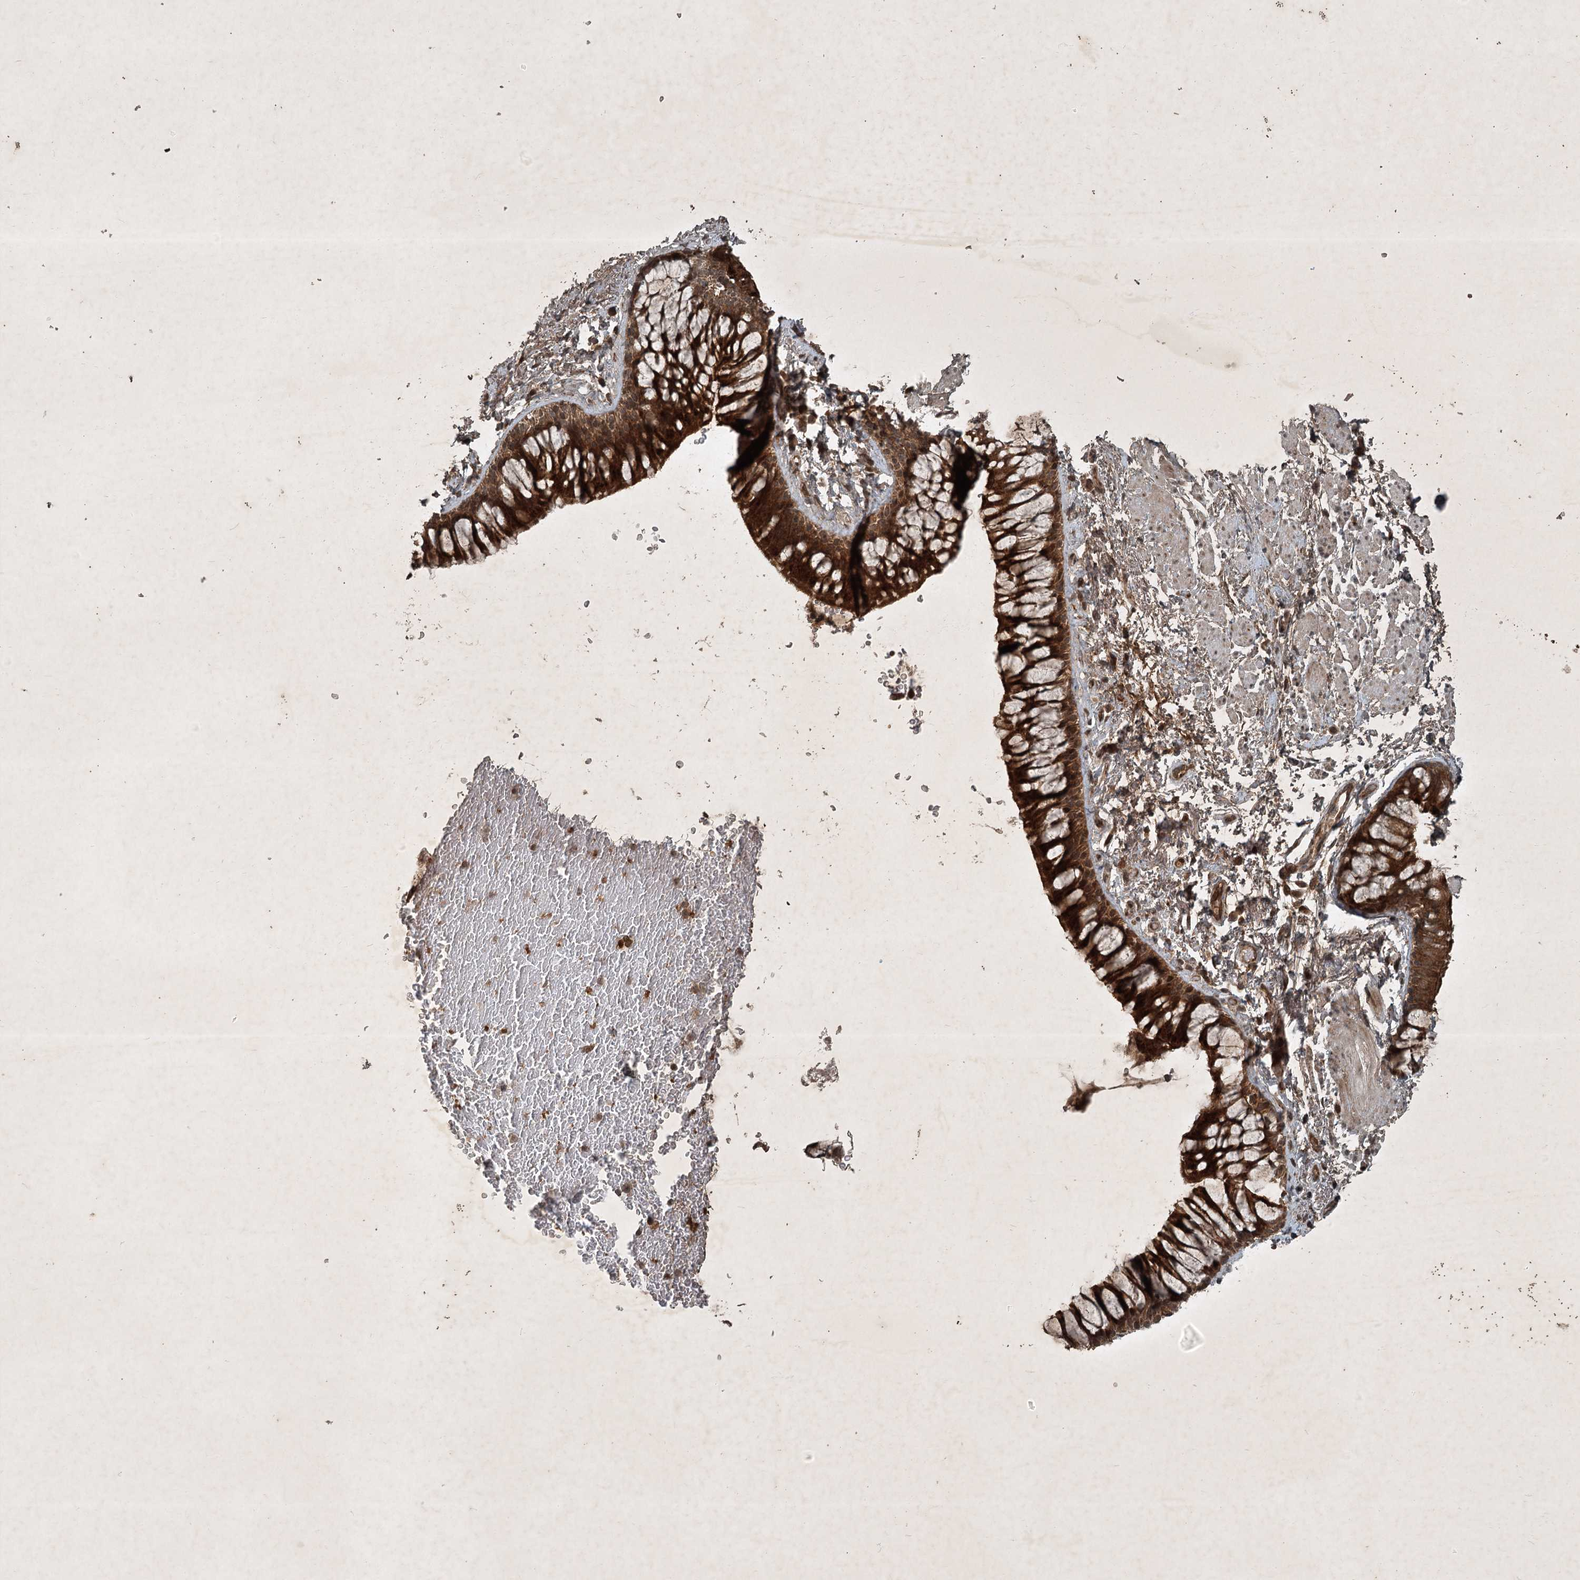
{"staining": {"intensity": "strong", "quantity": ">75%", "location": "cytoplasmic/membranous"}, "tissue": "bronchus", "cell_type": "Respiratory epithelial cells", "image_type": "normal", "snomed": [{"axis": "morphology", "description": "Normal tissue, NOS"}, {"axis": "topography", "description": "Cartilage tissue"}, {"axis": "topography", "description": "Bronchus"}], "caption": "The micrograph exhibits immunohistochemical staining of unremarkable bronchus. There is strong cytoplasmic/membranous expression is present in approximately >75% of respiratory epithelial cells. Immunohistochemistry (ihc) stains the protein of interest in brown and the nuclei are stained blue.", "gene": "UNC93A", "patient": {"sex": "female", "age": 73}}